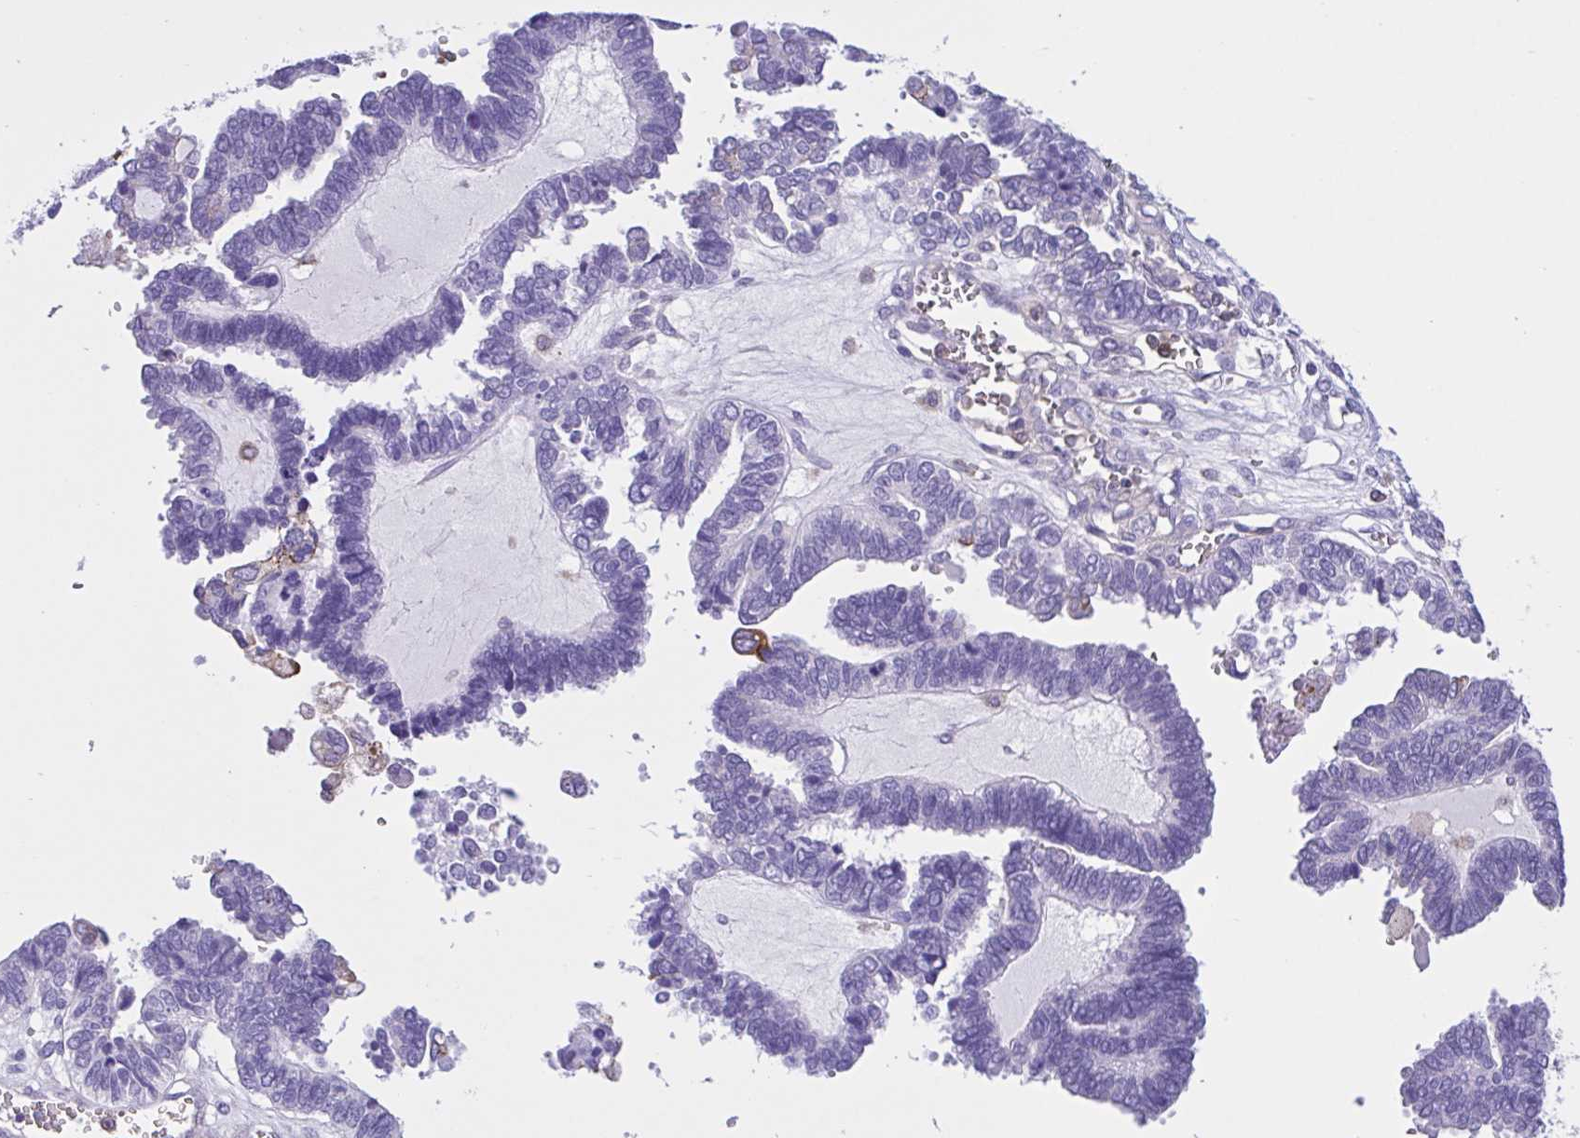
{"staining": {"intensity": "weak", "quantity": "<25%", "location": "cytoplasmic/membranous"}, "tissue": "ovarian cancer", "cell_type": "Tumor cells", "image_type": "cancer", "snomed": [{"axis": "morphology", "description": "Cystadenocarcinoma, serous, NOS"}, {"axis": "topography", "description": "Ovary"}], "caption": "Micrograph shows no protein positivity in tumor cells of ovarian serous cystadenocarcinoma tissue.", "gene": "OR51M1", "patient": {"sex": "female", "age": 51}}